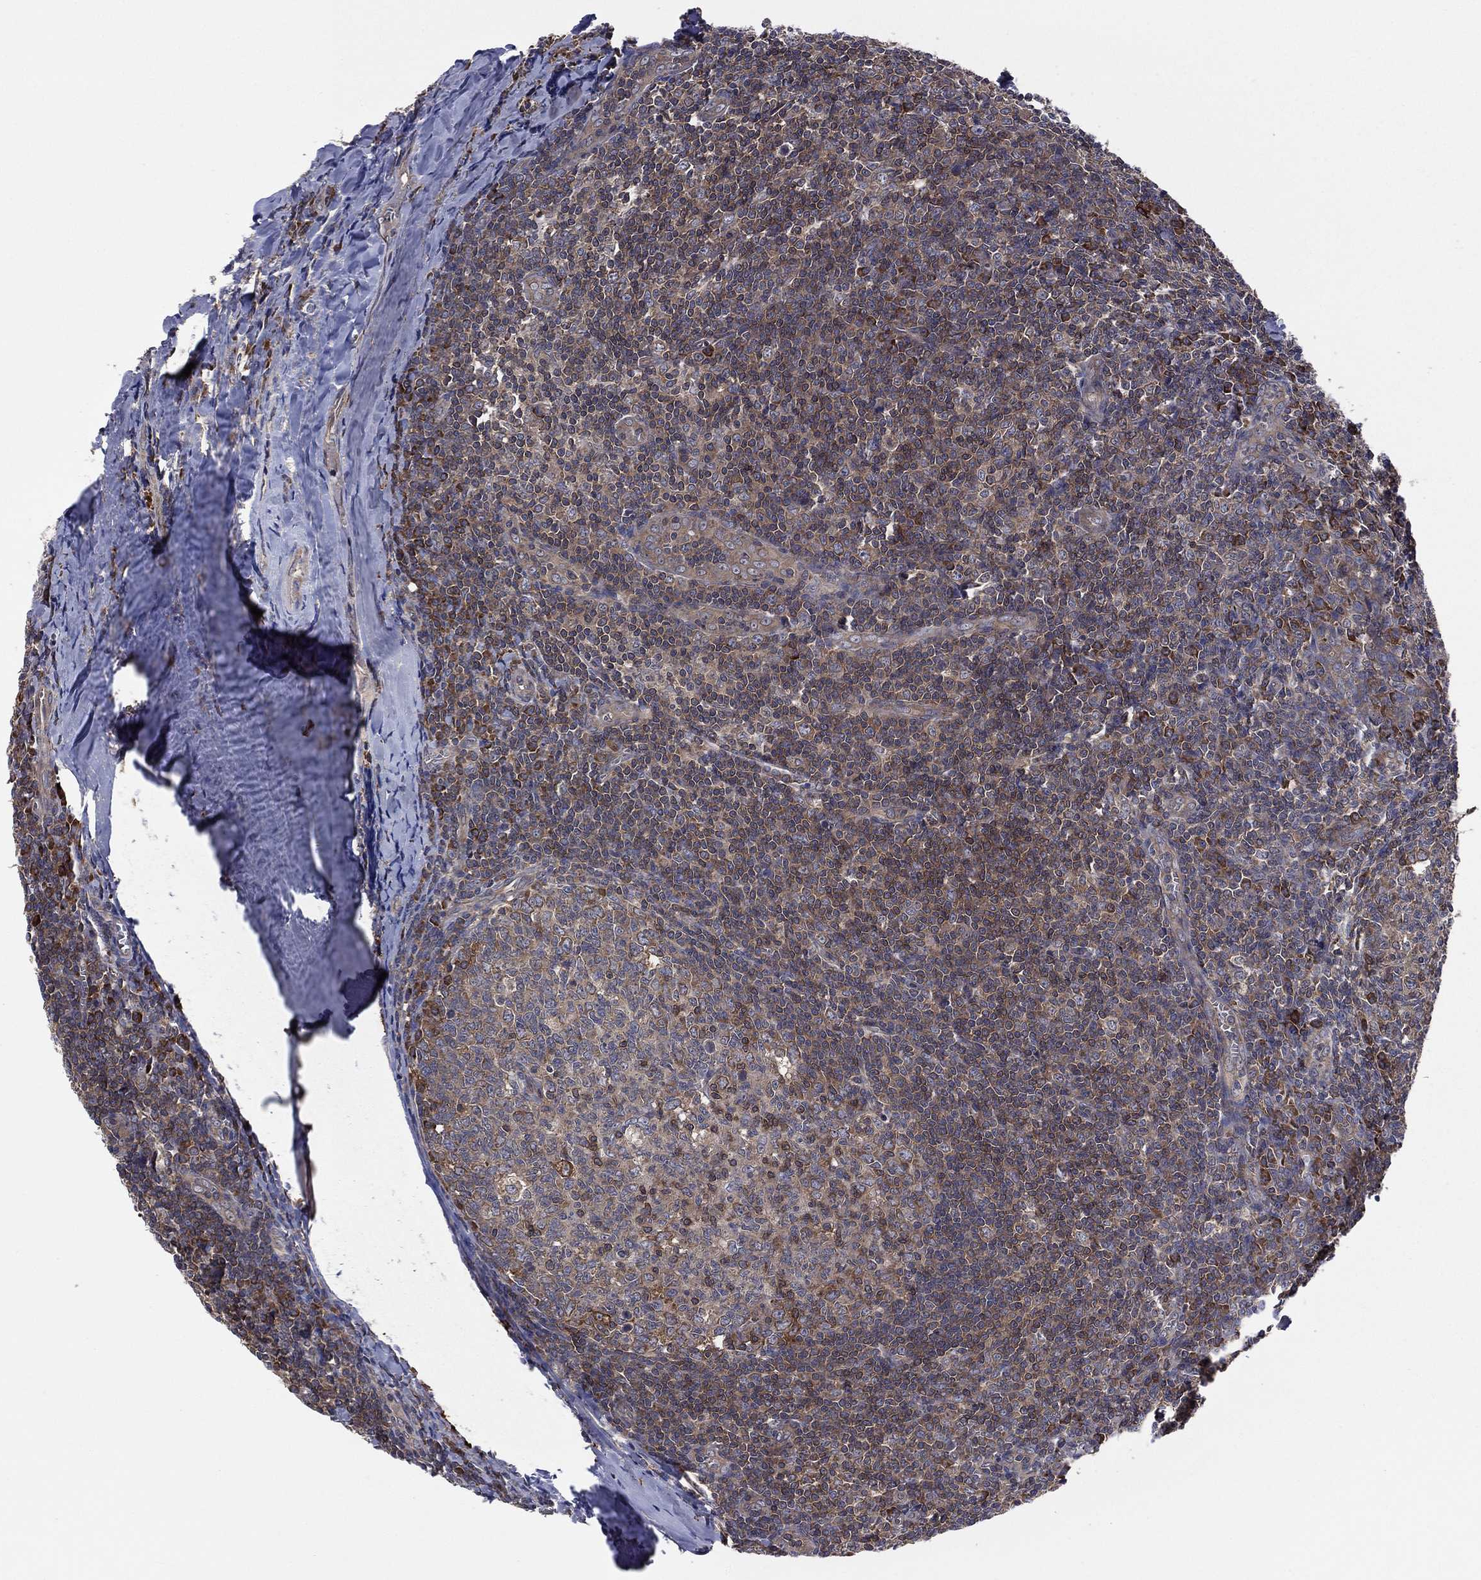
{"staining": {"intensity": "moderate", "quantity": "<25%", "location": "cytoplasmic/membranous"}, "tissue": "tonsil", "cell_type": "Germinal center cells", "image_type": "normal", "snomed": [{"axis": "morphology", "description": "Normal tissue, NOS"}, {"axis": "topography", "description": "Tonsil"}], "caption": "Germinal center cells exhibit low levels of moderate cytoplasmic/membranous staining in about <25% of cells in unremarkable tonsil. The staining was performed using DAB (3,3'-diaminobenzidine) to visualize the protein expression in brown, while the nuclei were stained in blue with hematoxylin (Magnification: 20x).", "gene": "C2orf76", "patient": {"sex": "male", "age": 20}}